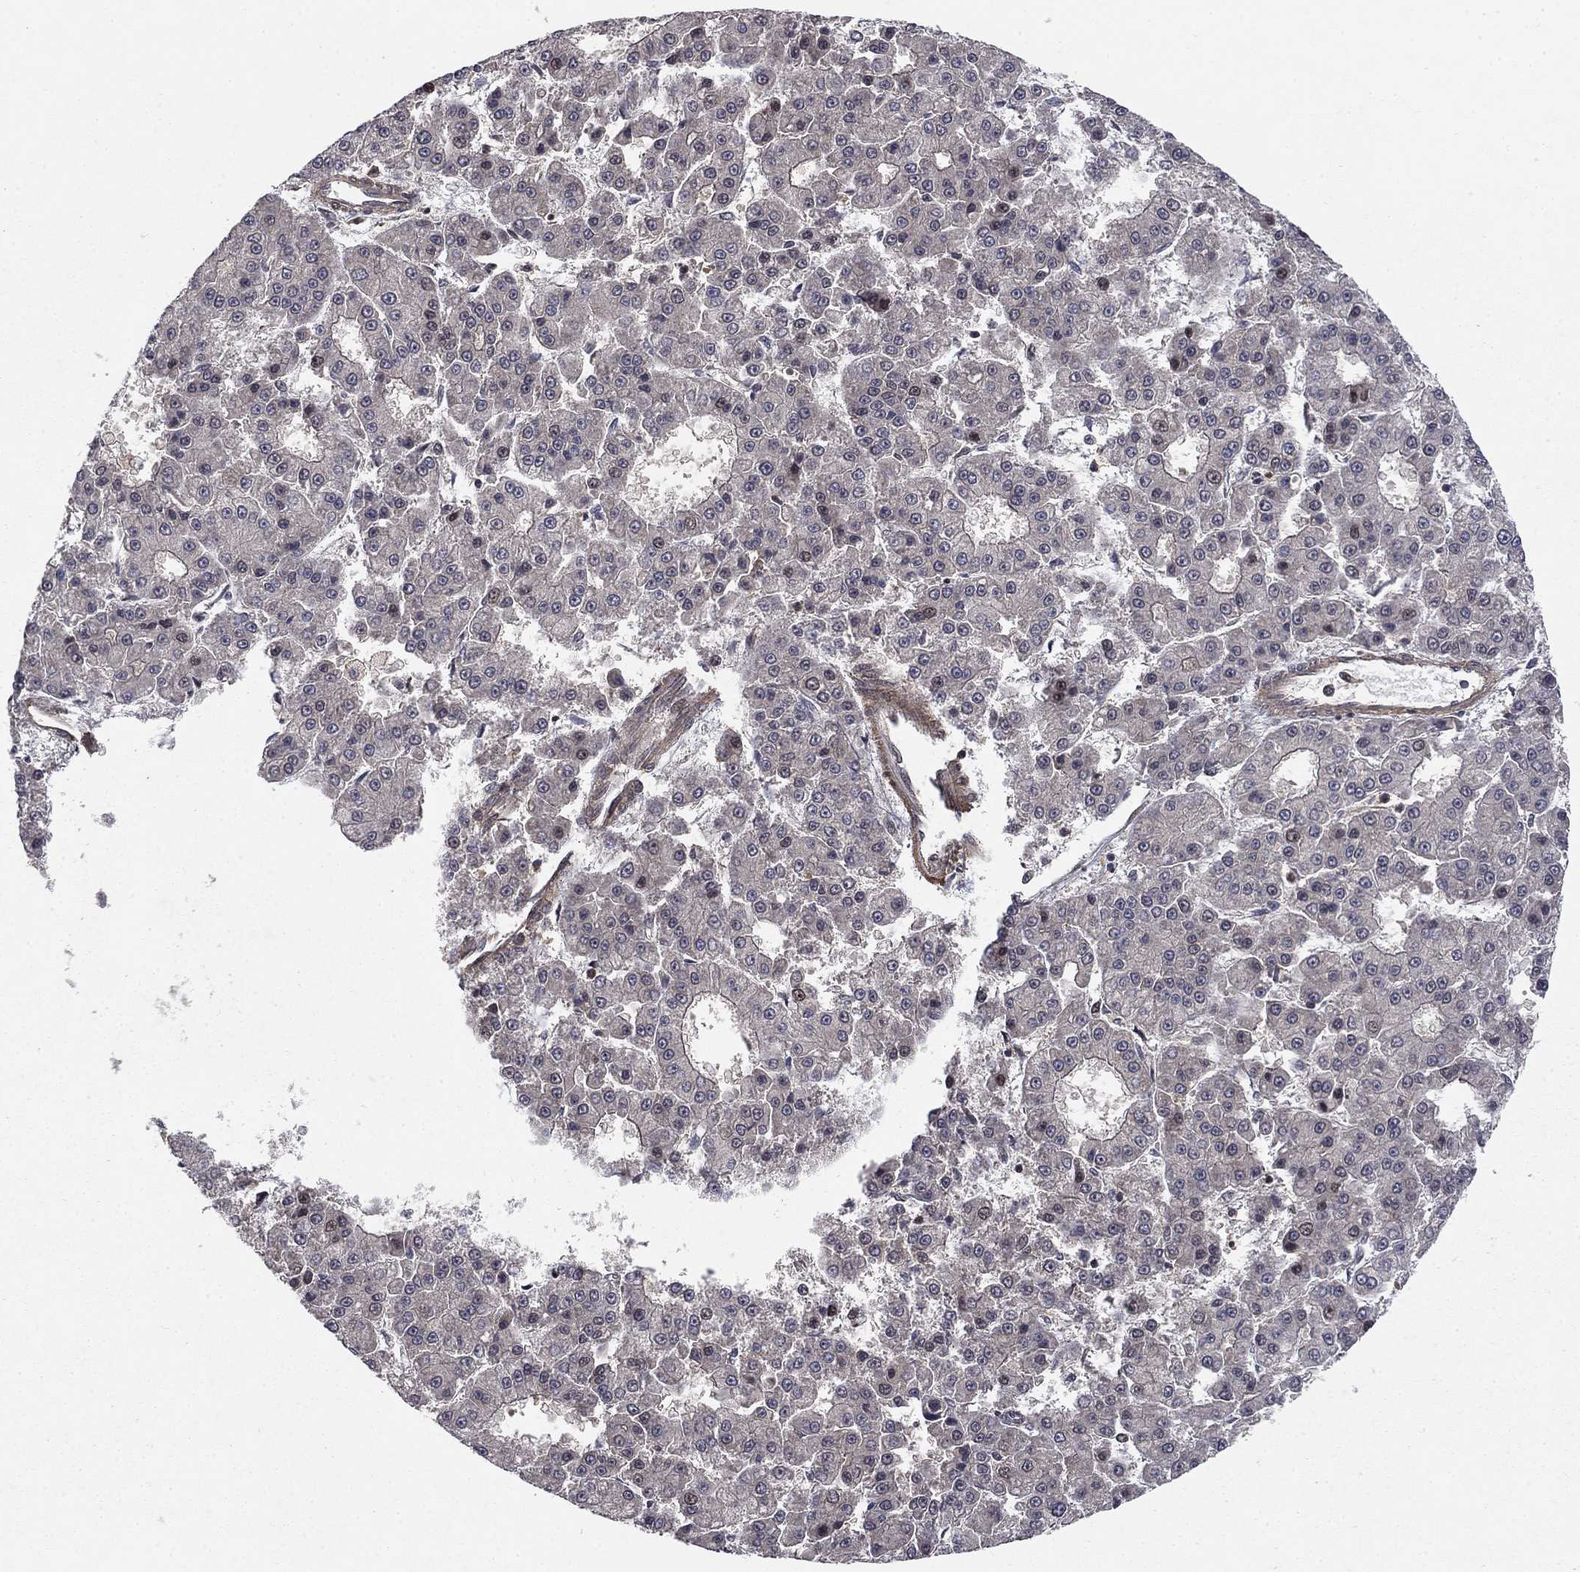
{"staining": {"intensity": "strong", "quantity": "<25%", "location": "nuclear"}, "tissue": "liver cancer", "cell_type": "Tumor cells", "image_type": "cancer", "snomed": [{"axis": "morphology", "description": "Carcinoma, Hepatocellular, NOS"}, {"axis": "topography", "description": "Liver"}], "caption": "A high-resolution histopathology image shows immunohistochemistry (IHC) staining of liver cancer (hepatocellular carcinoma), which shows strong nuclear positivity in approximately <25% of tumor cells.", "gene": "CCDC66", "patient": {"sex": "male", "age": 70}}